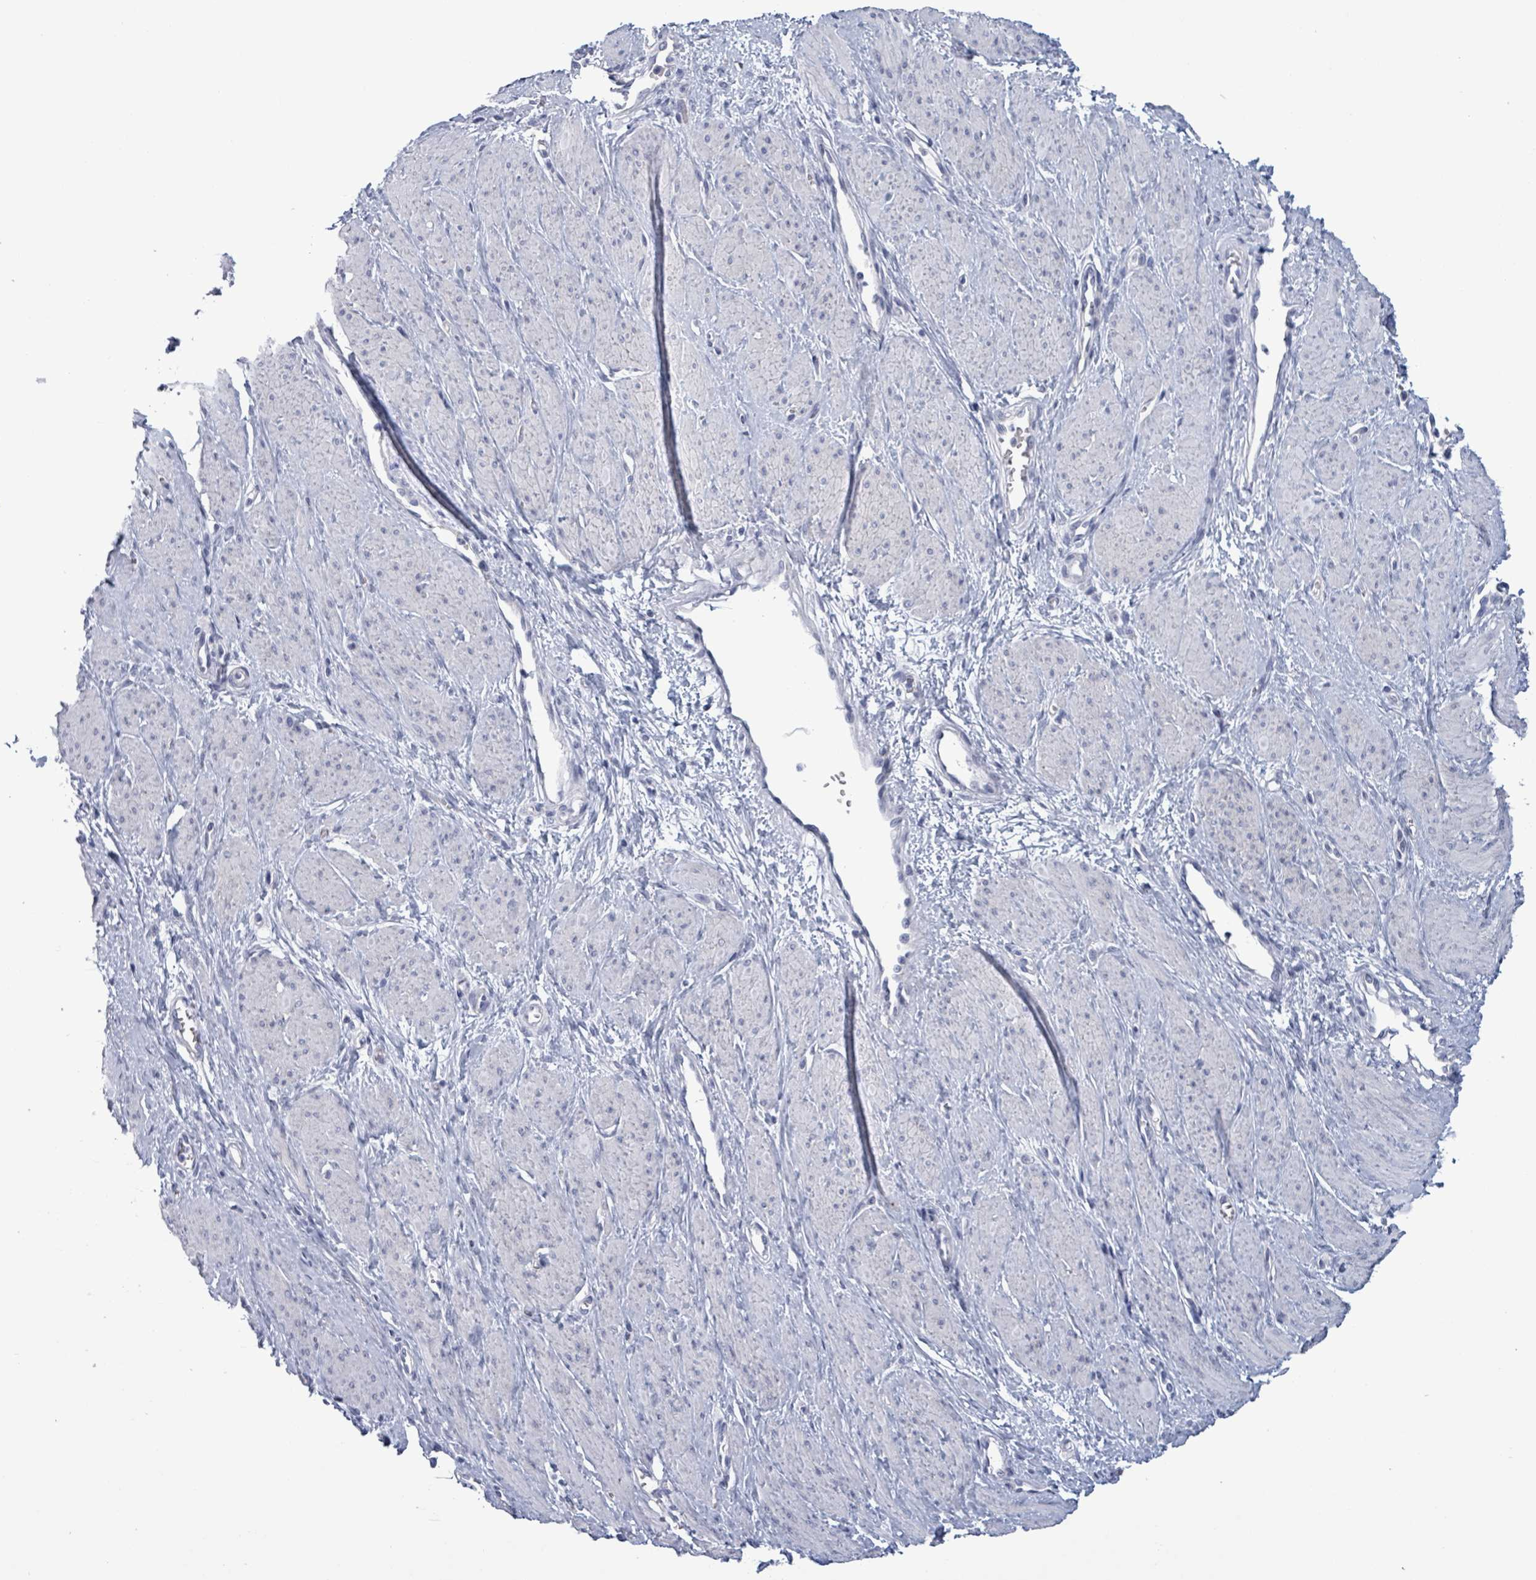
{"staining": {"intensity": "negative", "quantity": "none", "location": "none"}, "tissue": "smooth muscle", "cell_type": "Smooth muscle cells", "image_type": "normal", "snomed": [{"axis": "morphology", "description": "Normal tissue, NOS"}, {"axis": "topography", "description": "Smooth muscle"}, {"axis": "topography", "description": "Uterus"}], "caption": "This is a image of immunohistochemistry (IHC) staining of benign smooth muscle, which shows no expression in smooth muscle cells. The staining was performed using DAB to visualize the protein expression in brown, while the nuclei were stained in blue with hematoxylin (Magnification: 20x).", "gene": "BSG", "patient": {"sex": "female", "age": 39}}